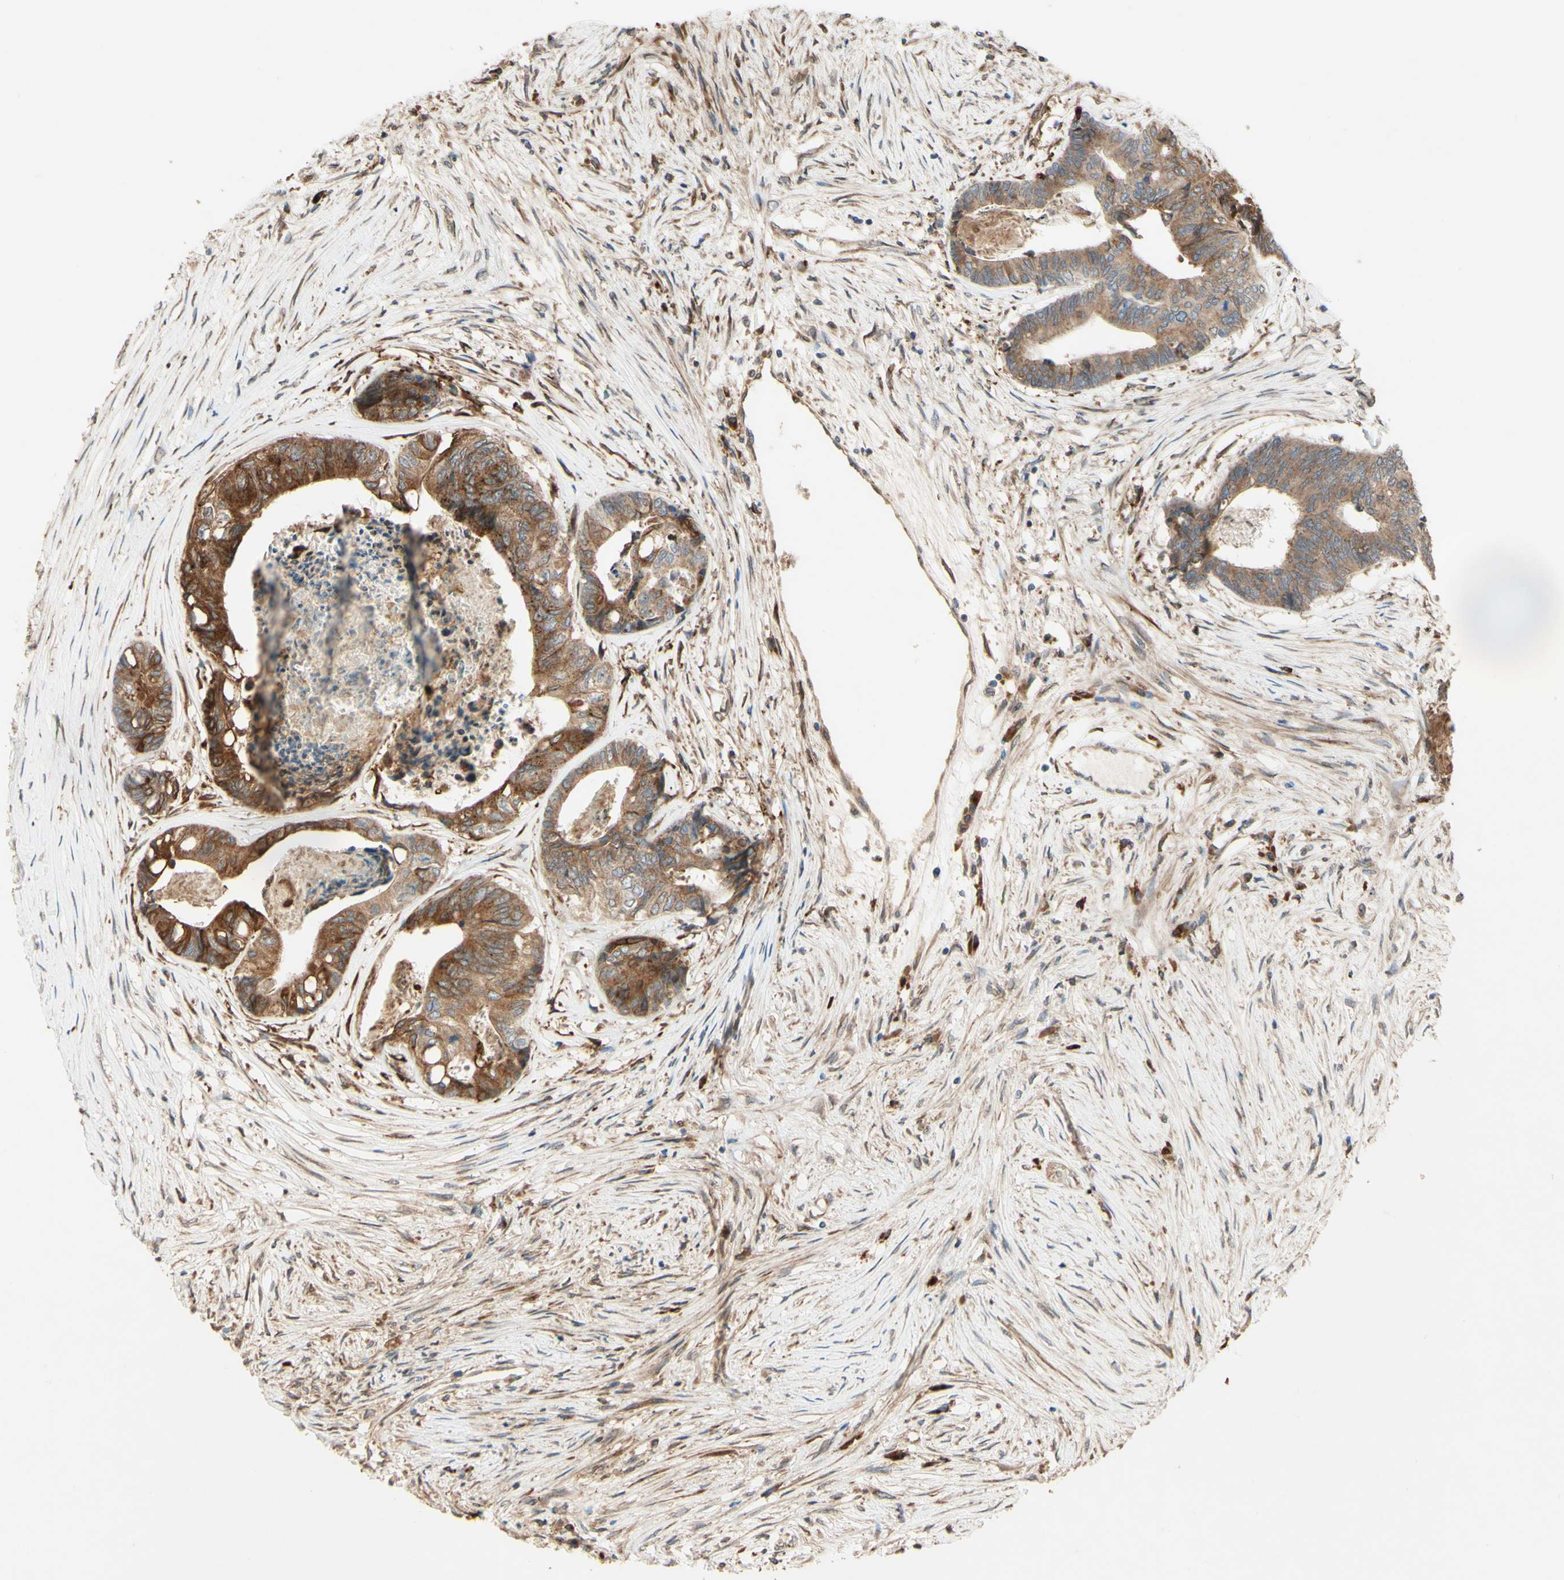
{"staining": {"intensity": "strong", "quantity": "25%-75%", "location": "cytoplasmic/membranous,nuclear"}, "tissue": "colorectal cancer", "cell_type": "Tumor cells", "image_type": "cancer", "snomed": [{"axis": "morphology", "description": "Adenocarcinoma, NOS"}, {"axis": "topography", "description": "Rectum"}], "caption": "Immunohistochemical staining of human colorectal adenocarcinoma demonstrates high levels of strong cytoplasmic/membranous and nuclear protein expression in about 25%-75% of tumor cells.", "gene": "PTPRU", "patient": {"sex": "male", "age": 63}}